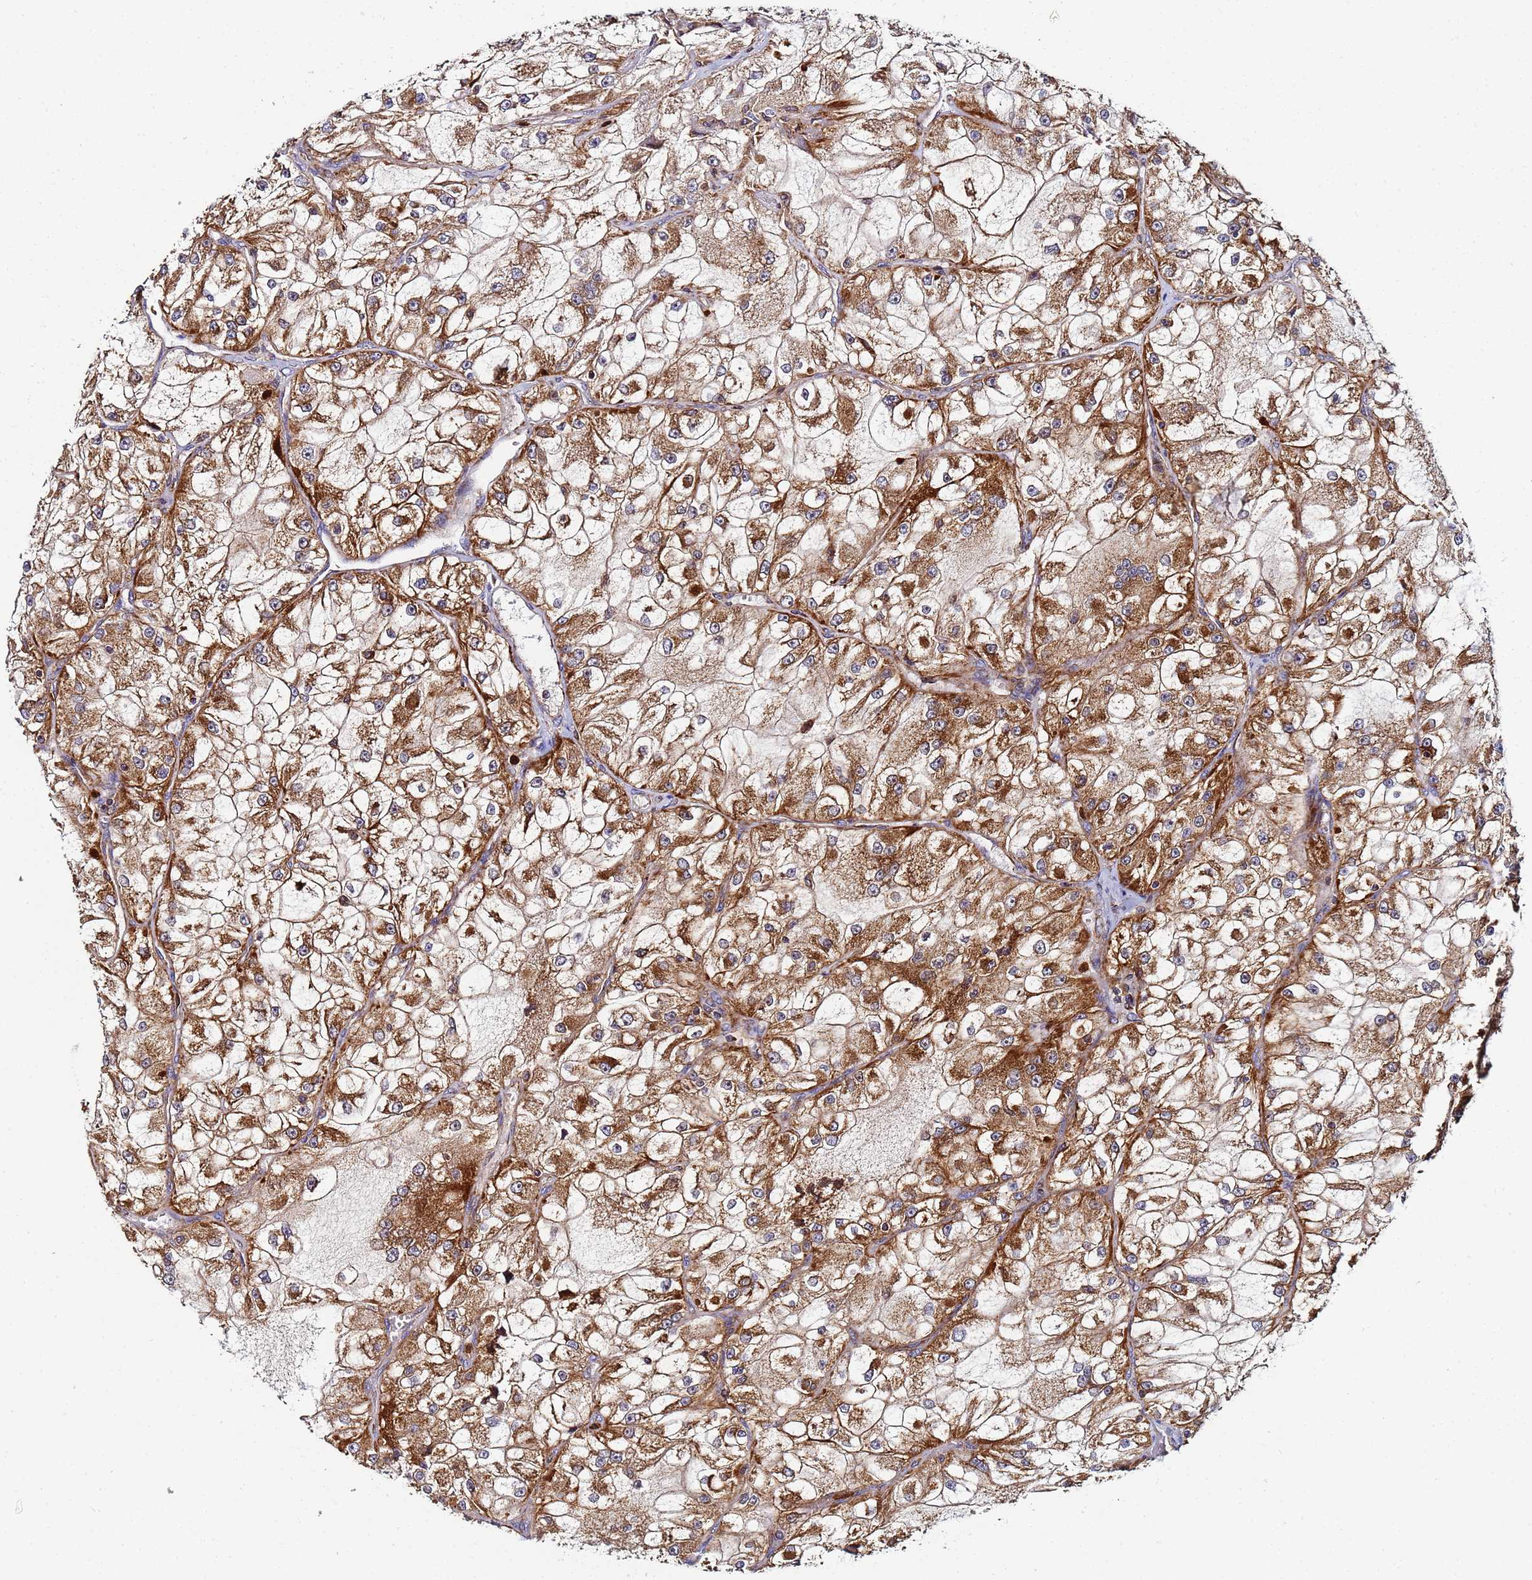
{"staining": {"intensity": "moderate", "quantity": ">75%", "location": "cytoplasmic/membranous,nuclear"}, "tissue": "renal cancer", "cell_type": "Tumor cells", "image_type": "cancer", "snomed": [{"axis": "morphology", "description": "Adenocarcinoma, NOS"}, {"axis": "topography", "description": "Kidney"}], "caption": "Protein staining exhibits moderate cytoplasmic/membranous and nuclear expression in approximately >75% of tumor cells in renal cancer.", "gene": "CCDC127", "patient": {"sex": "female", "age": 72}}